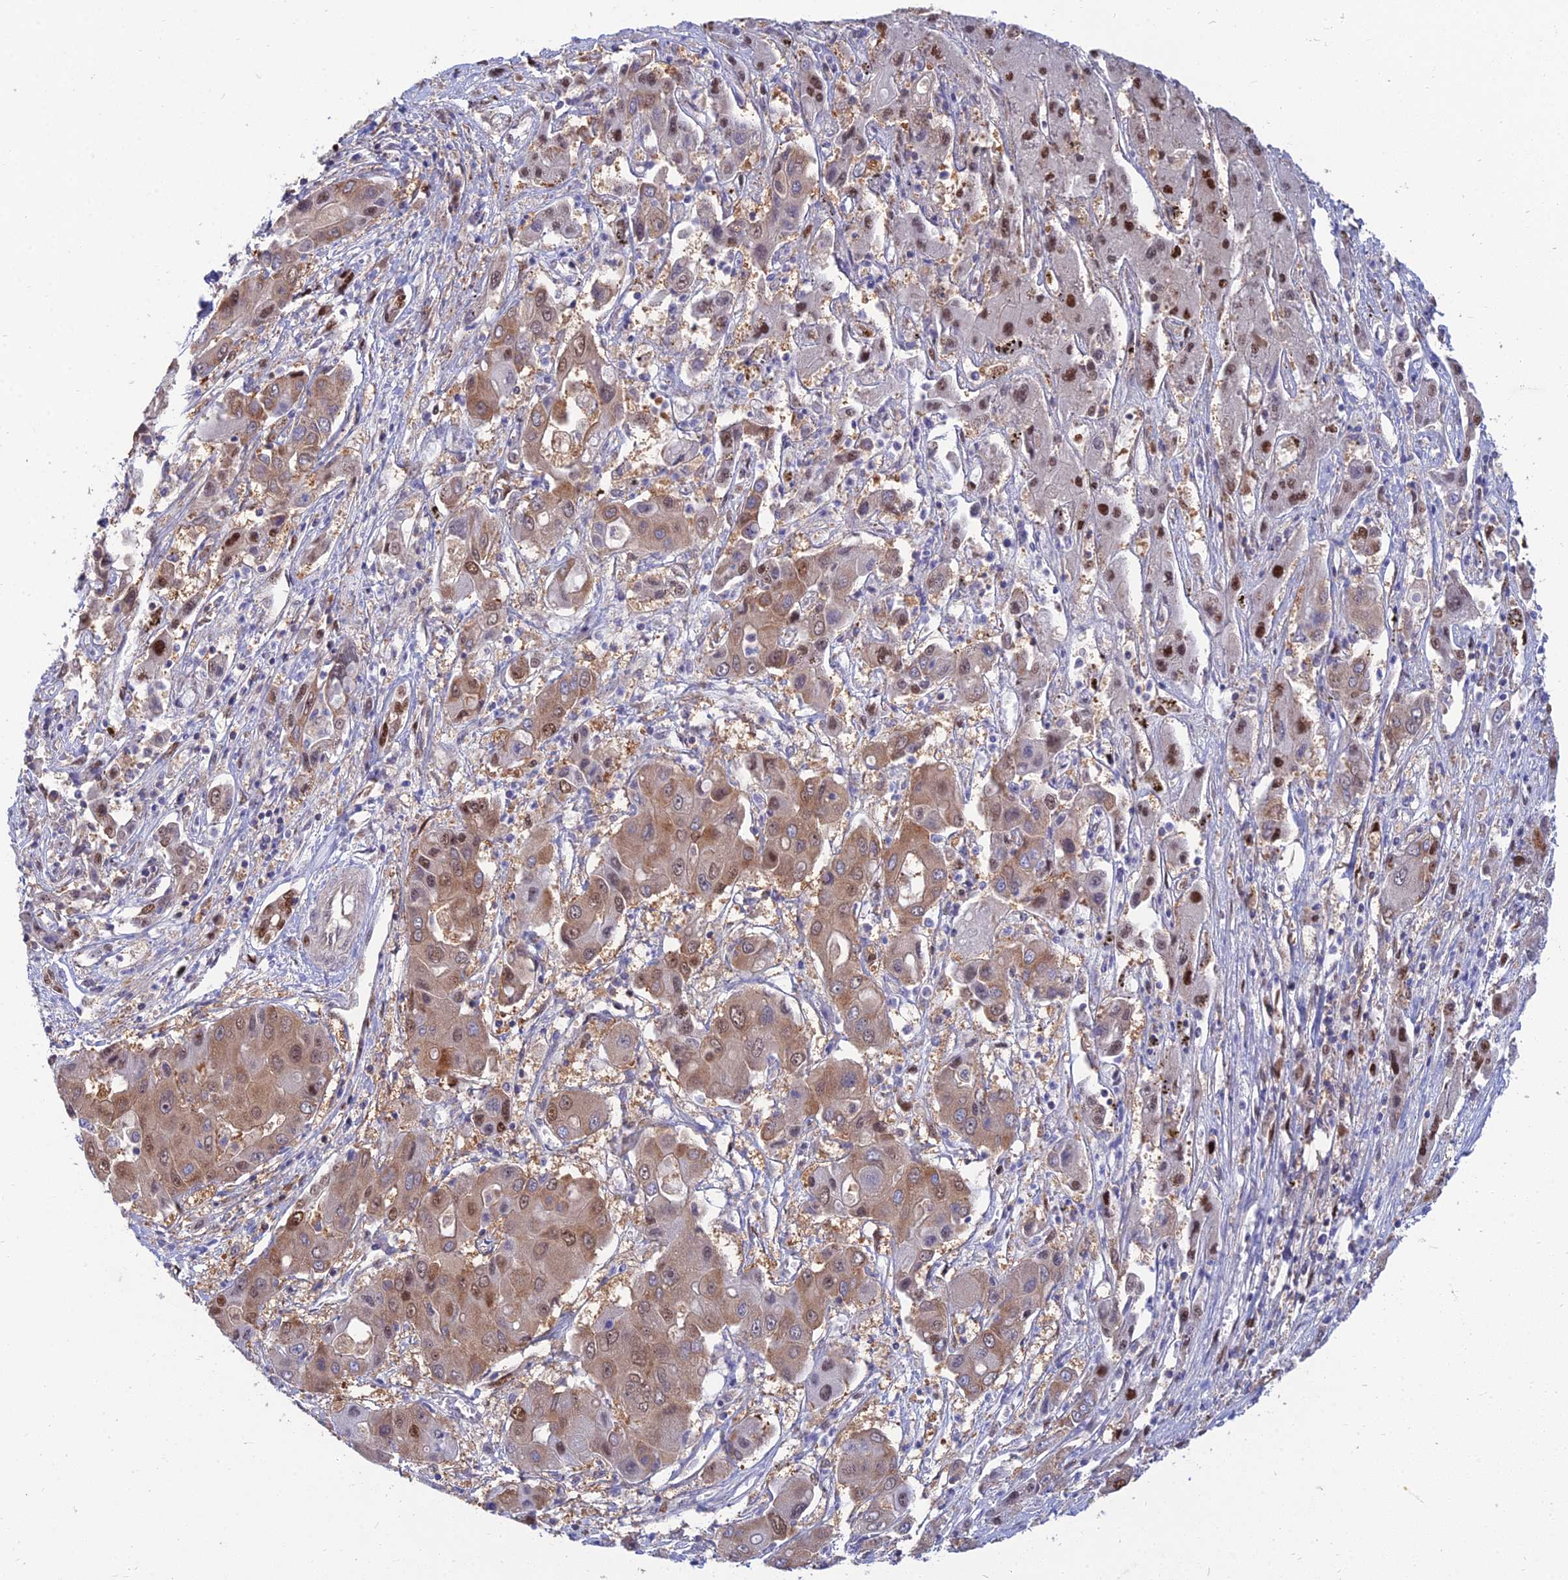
{"staining": {"intensity": "moderate", "quantity": ">75%", "location": "cytoplasmic/membranous,nuclear"}, "tissue": "liver cancer", "cell_type": "Tumor cells", "image_type": "cancer", "snomed": [{"axis": "morphology", "description": "Cholangiocarcinoma"}, {"axis": "topography", "description": "Liver"}], "caption": "Moderate cytoplasmic/membranous and nuclear protein expression is appreciated in about >75% of tumor cells in liver cancer. (DAB (3,3'-diaminobenzidine) IHC with brightfield microscopy, high magnification).", "gene": "DNPEP", "patient": {"sex": "male", "age": 67}}